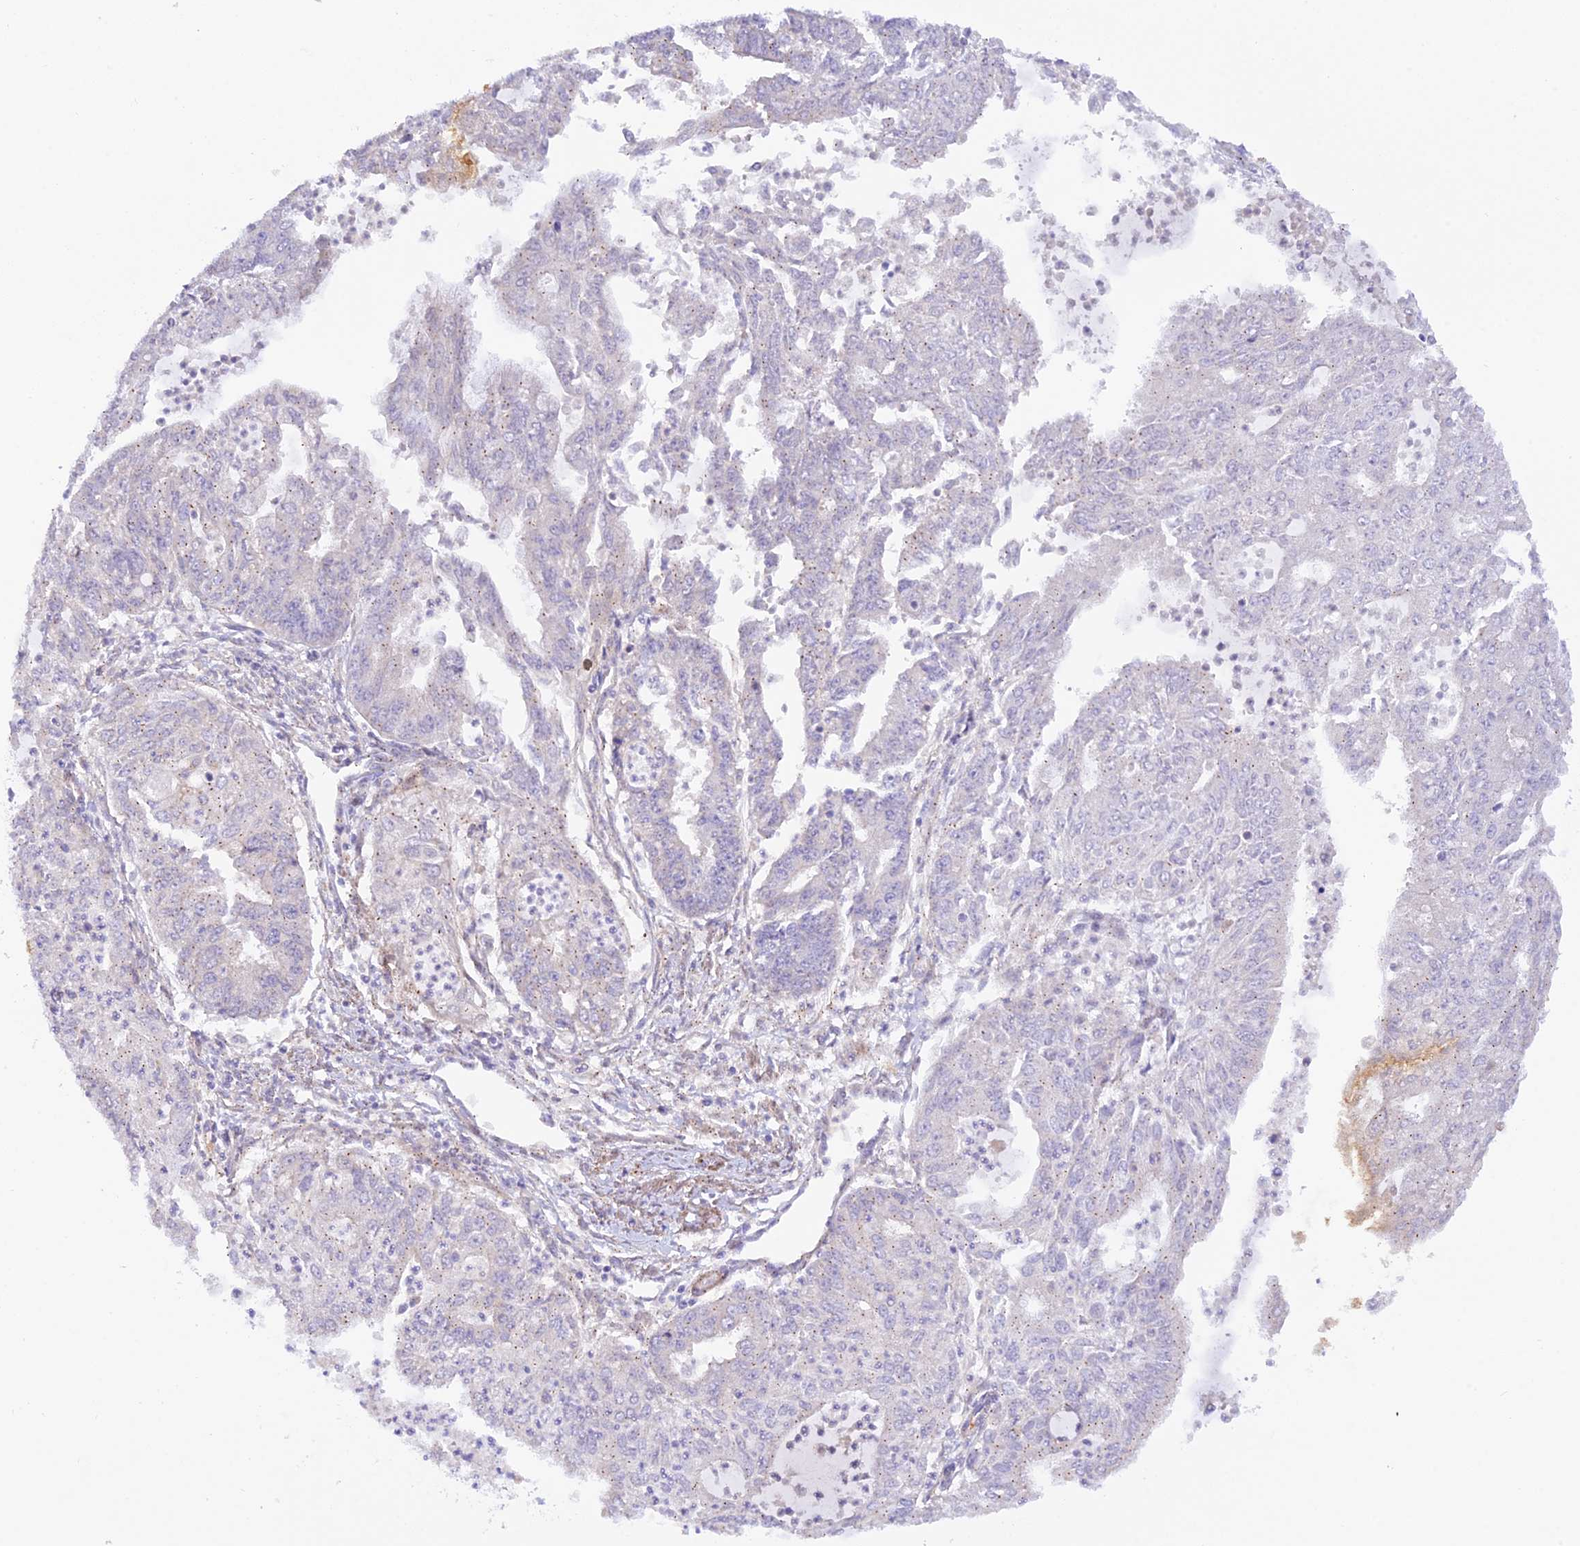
{"staining": {"intensity": "moderate", "quantity": "<25%", "location": "cytoplasmic/membranous"}, "tissue": "endometrial cancer", "cell_type": "Tumor cells", "image_type": "cancer", "snomed": [{"axis": "morphology", "description": "Adenocarcinoma, NOS"}, {"axis": "topography", "description": "Endometrium"}], "caption": "Immunohistochemical staining of endometrial cancer (adenocarcinoma) exhibits moderate cytoplasmic/membranous protein expression in about <25% of tumor cells.", "gene": "WDFY4", "patient": {"sex": "female", "age": 73}}